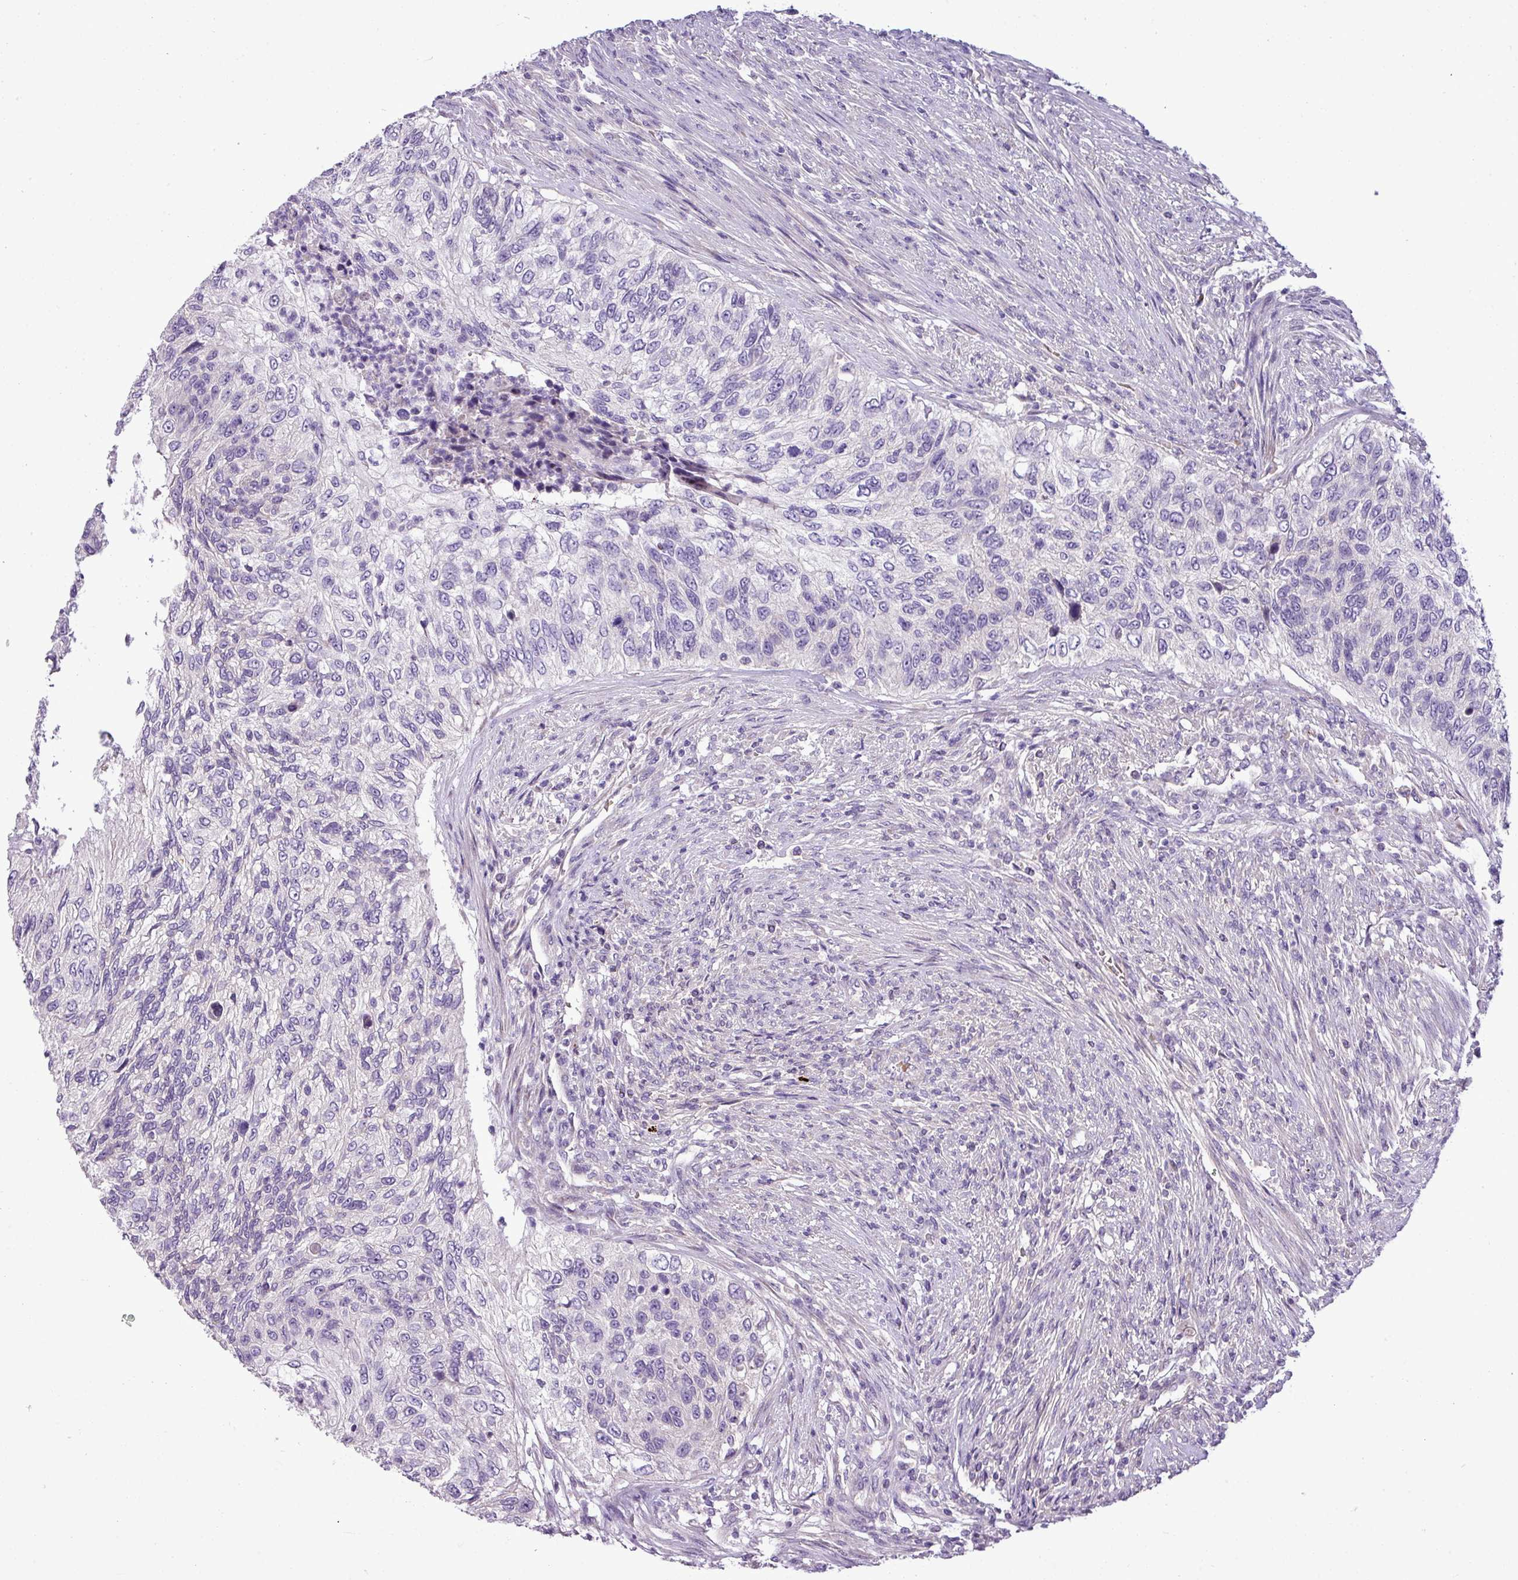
{"staining": {"intensity": "negative", "quantity": "none", "location": "none"}, "tissue": "urothelial cancer", "cell_type": "Tumor cells", "image_type": "cancer", "snomed": [{"axis": "morphology", "description": "Urothelial carcinoma, High grade"}, {"axis": "topography", "description": "Urinary bladder"}], "caption": "IHC image of urothelial cancer stained for a protein (brown), which displays no positivity in tumor cells.", "gene": "IL17A", "patient": {"sex": "female", "age": 60}}